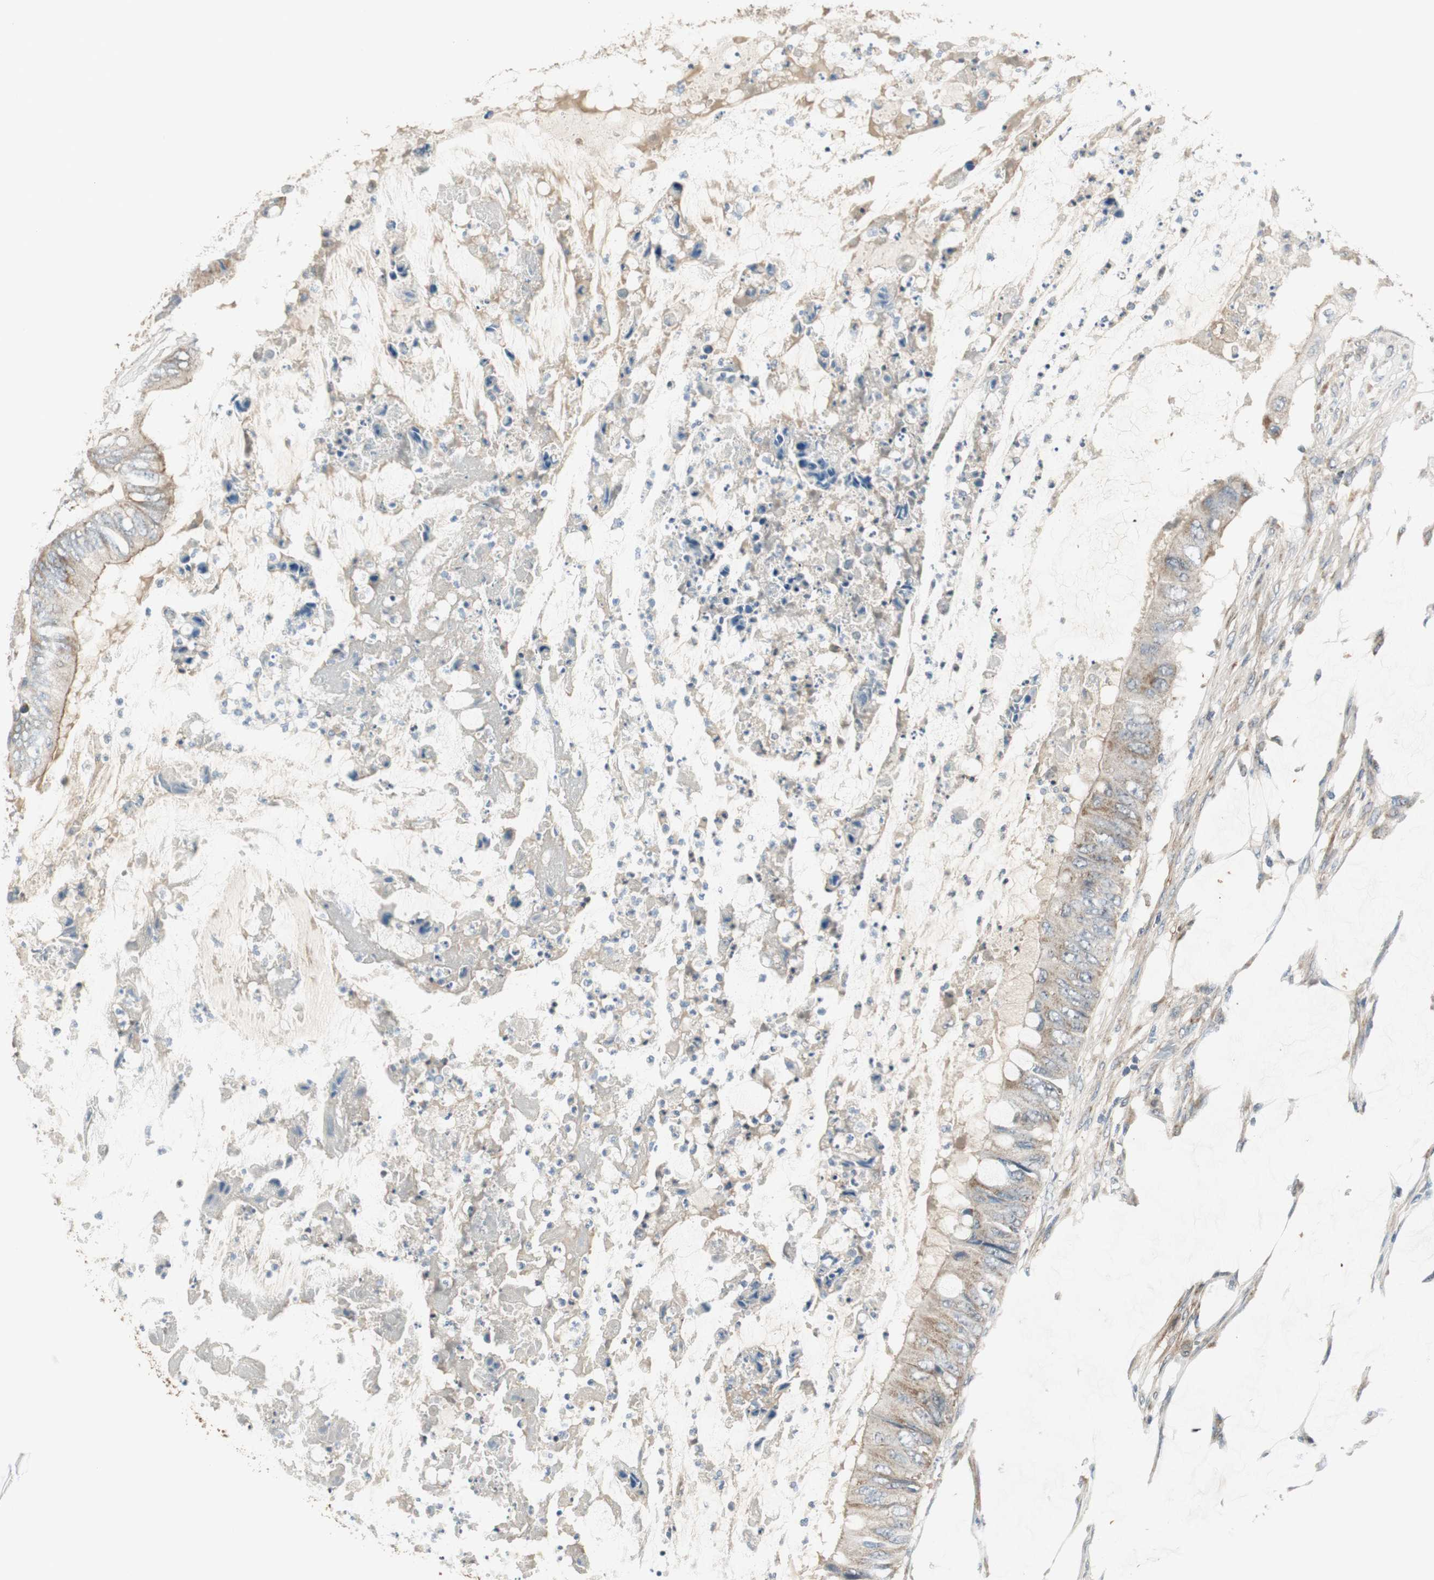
{"staining": {"intensity": "weak", "quantity": ">75%", "location": "cytoplasmic/membranous"}, "tissue": "colorectal cancer", "cell_type": "Tumor cells", "image_type": "cancer", "snomed": [{"axis": "morphology", "description": "Normal tissue, NOS"}, {"axis": "morphology", "description": "Adenocarcinoma, NOS"}, {"axis": "topography", "description": "Rectum"}, {"axis": "topography", "description": "Peripheral nerve tissue"}], "caption": "Approximately >75% of tumor cells in human colorectal cancer (adenocarcinoma) show weak cytoplasmic/membranous protein staining as visualized by brown immunohistochemical staining.", "gene": "MSTO1", "patient": {"sex": "female", "age": 77}}